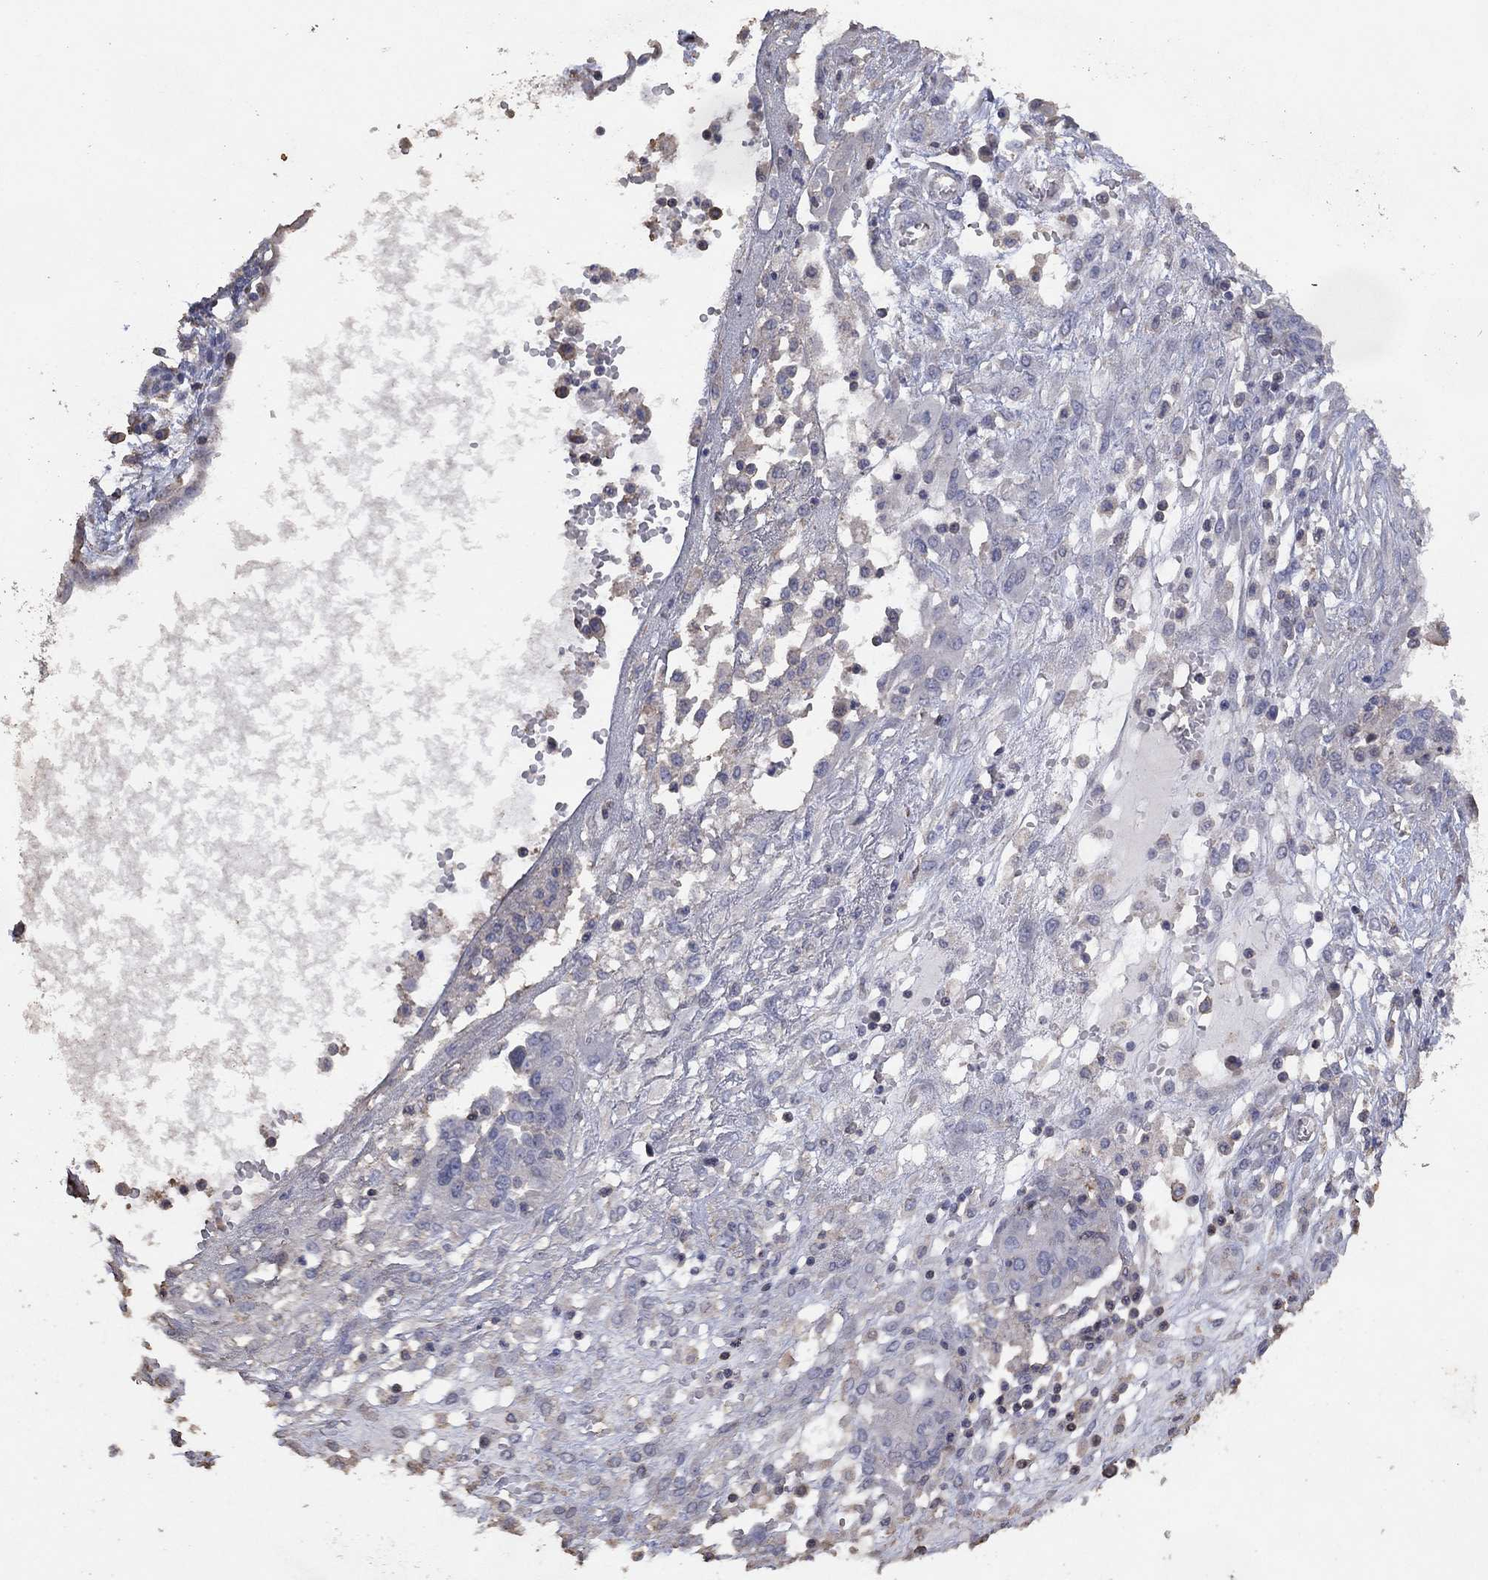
{"staining": {"intensity": "negative", "quantity": "none", "location": "none"}, "tissue": "ovarian cancer", "cell_type": "Tumor cells", "image_type": "cancer", "snomed": [{"axis": "morphology", "description": "Cystadenocarcinoma, serous, NOS"}, {"axis": "topography", "description": "Ovary"}], "caption": "Tumor cells are negative for brown protein staining in ovarian cancer.", "gene": "ADPRHL1", "patient": {"sex": "female", "age": 67}}